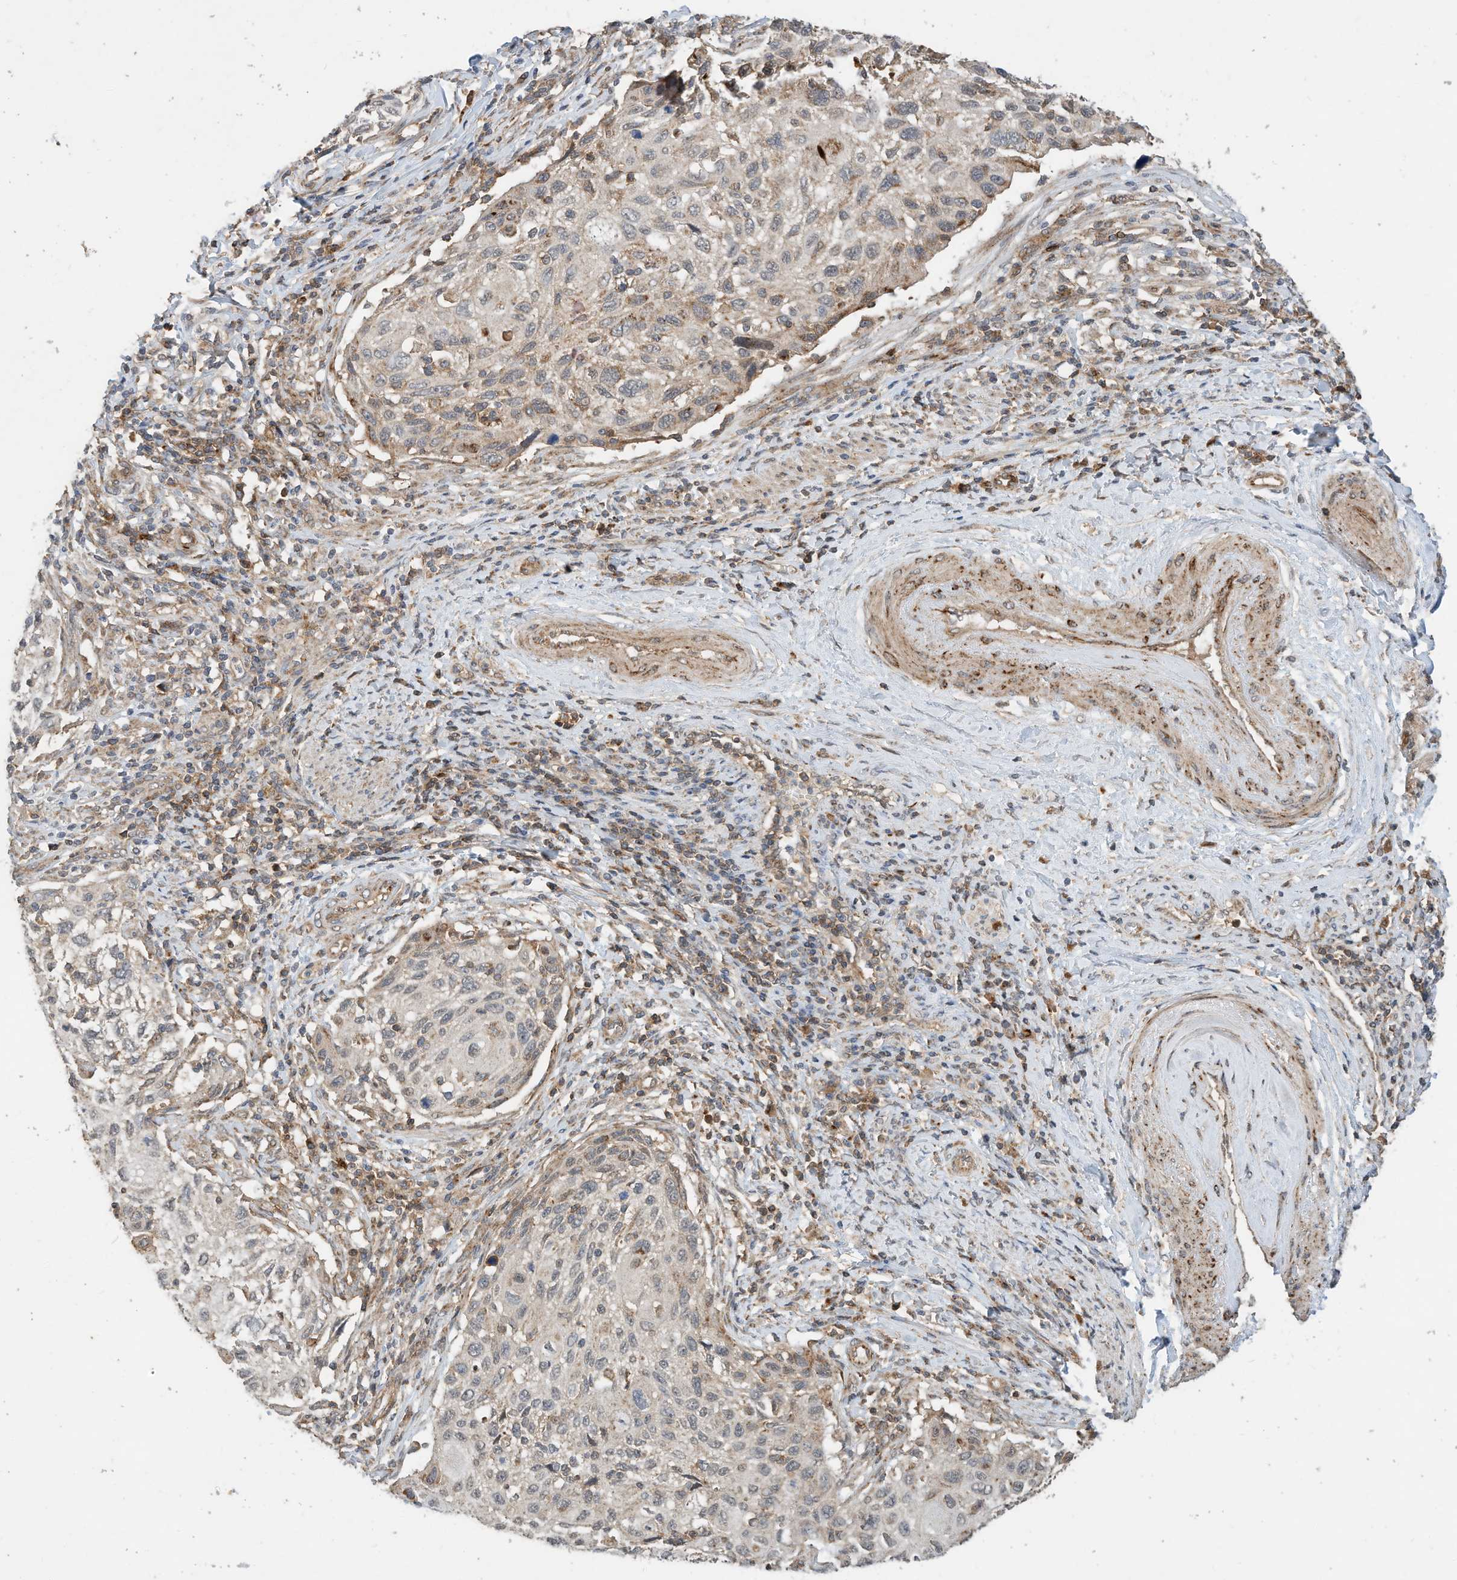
{"staining": {"intensity": "weak", "quantity": "<25%", "location": "cytoplasmic/membranous"}, "tissue": "cervical cancer", "cell_type": "Tumor cells", "image_type": "cancer", "snomed": [{"axis": "morphology", "description": "Squamous cell carcinoma, NOS"}, {"axis": "topography", "description": "Cervix"}], "caption": "Tumor cells show no significant protein positivity in cervical cancer. The staining was performed using DAB to visualize the protein expression in brown, while the nuclei were stained in blue with hematoxylin (Magnification: 20x).", "gene": "CPAMD8", "patient": {"sex": "female", "age": 70}}